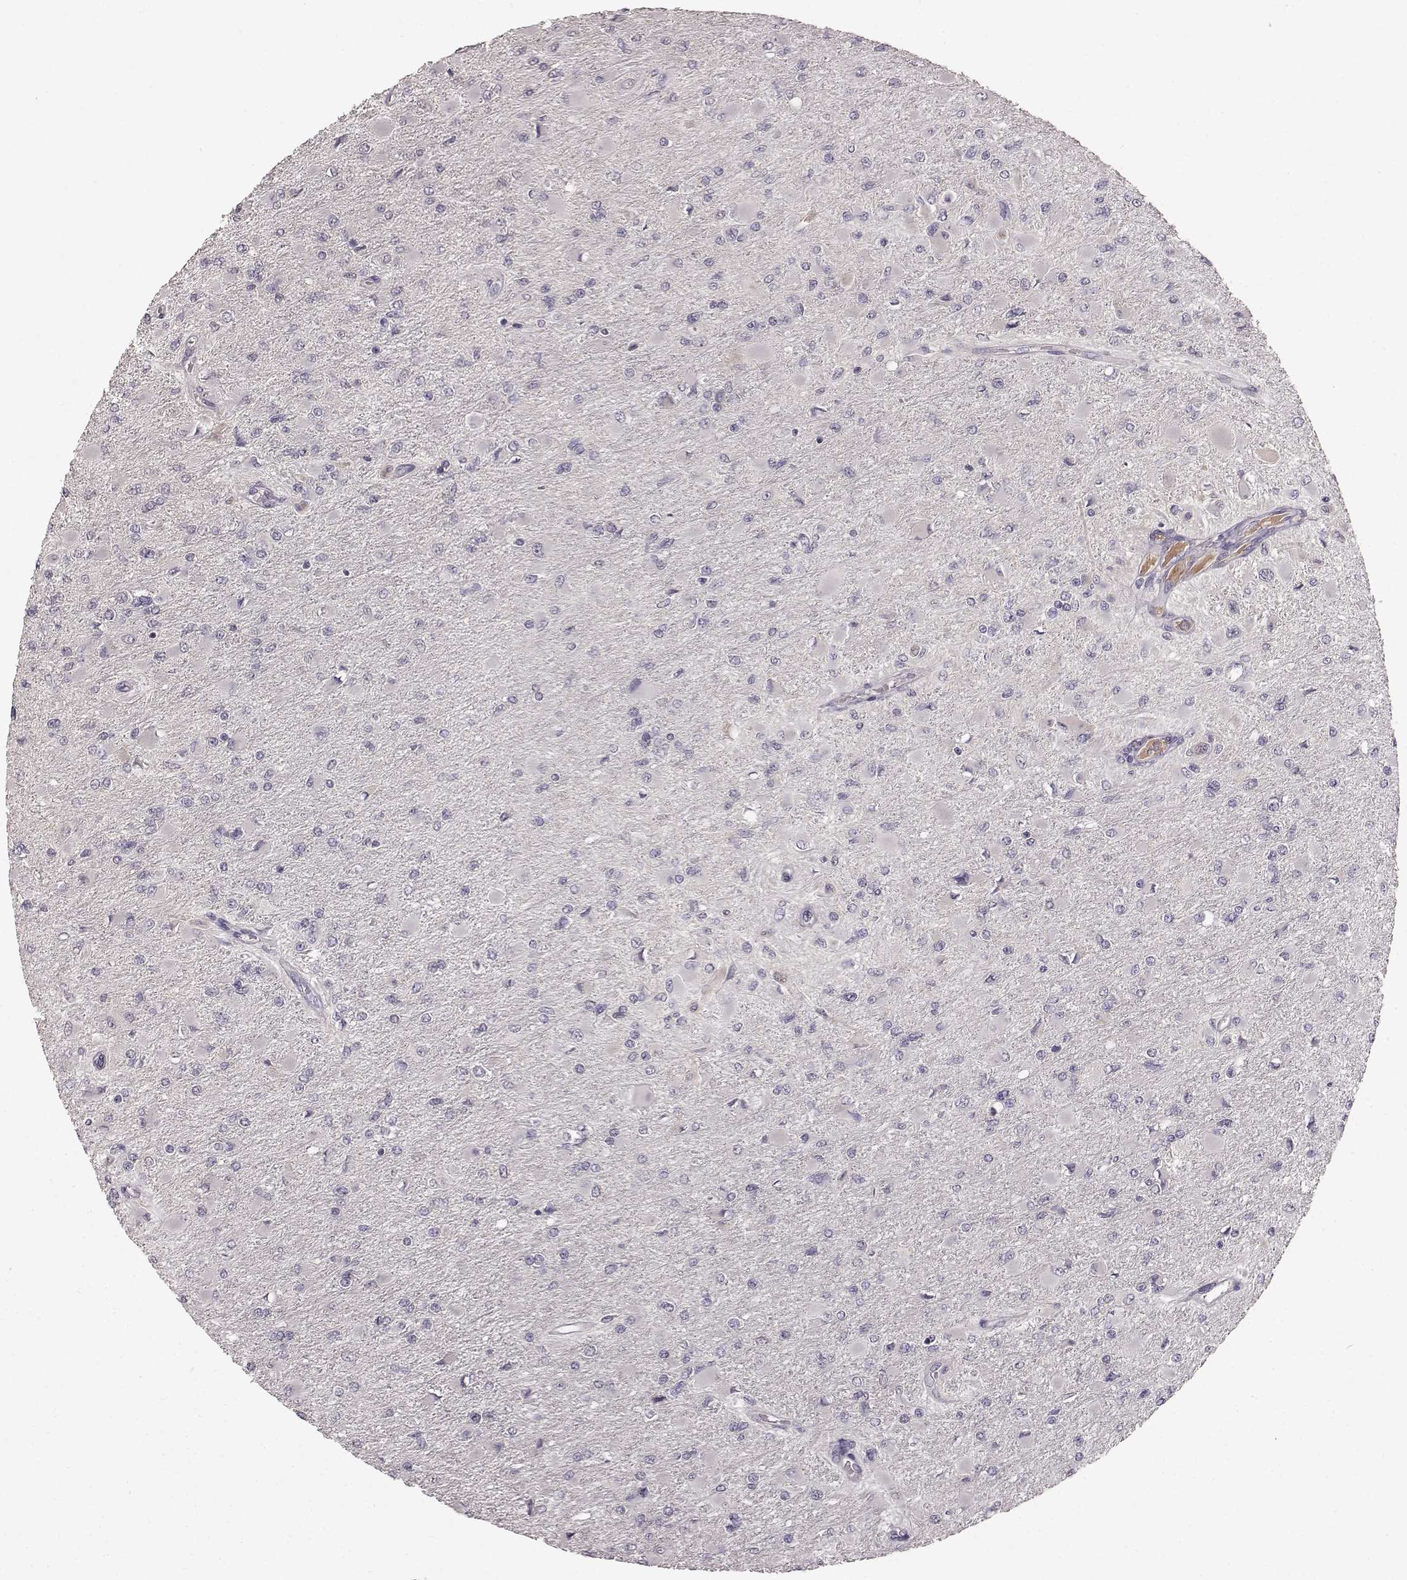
{"staining": {"intensity": "negative", "quantity": "none", "location": "none"}, "tissue": "glioma", "cell_type": "Tumor cells", "image_type": "cancer", "snomed": [{"axis": "morphology", "description": "Glioma, malignant, High grade"}, {"axis": "topography", "description": "Cerebral cortex"}], "caption": "Immunohistochemistry (IHC) photomicrograph of neoplastic tissue: human glioma stained with DAB reveals no significant protein positivity in tumor cells.", "gene": "YJEFN3", "patient": {"sex": "female", "age": 36}}